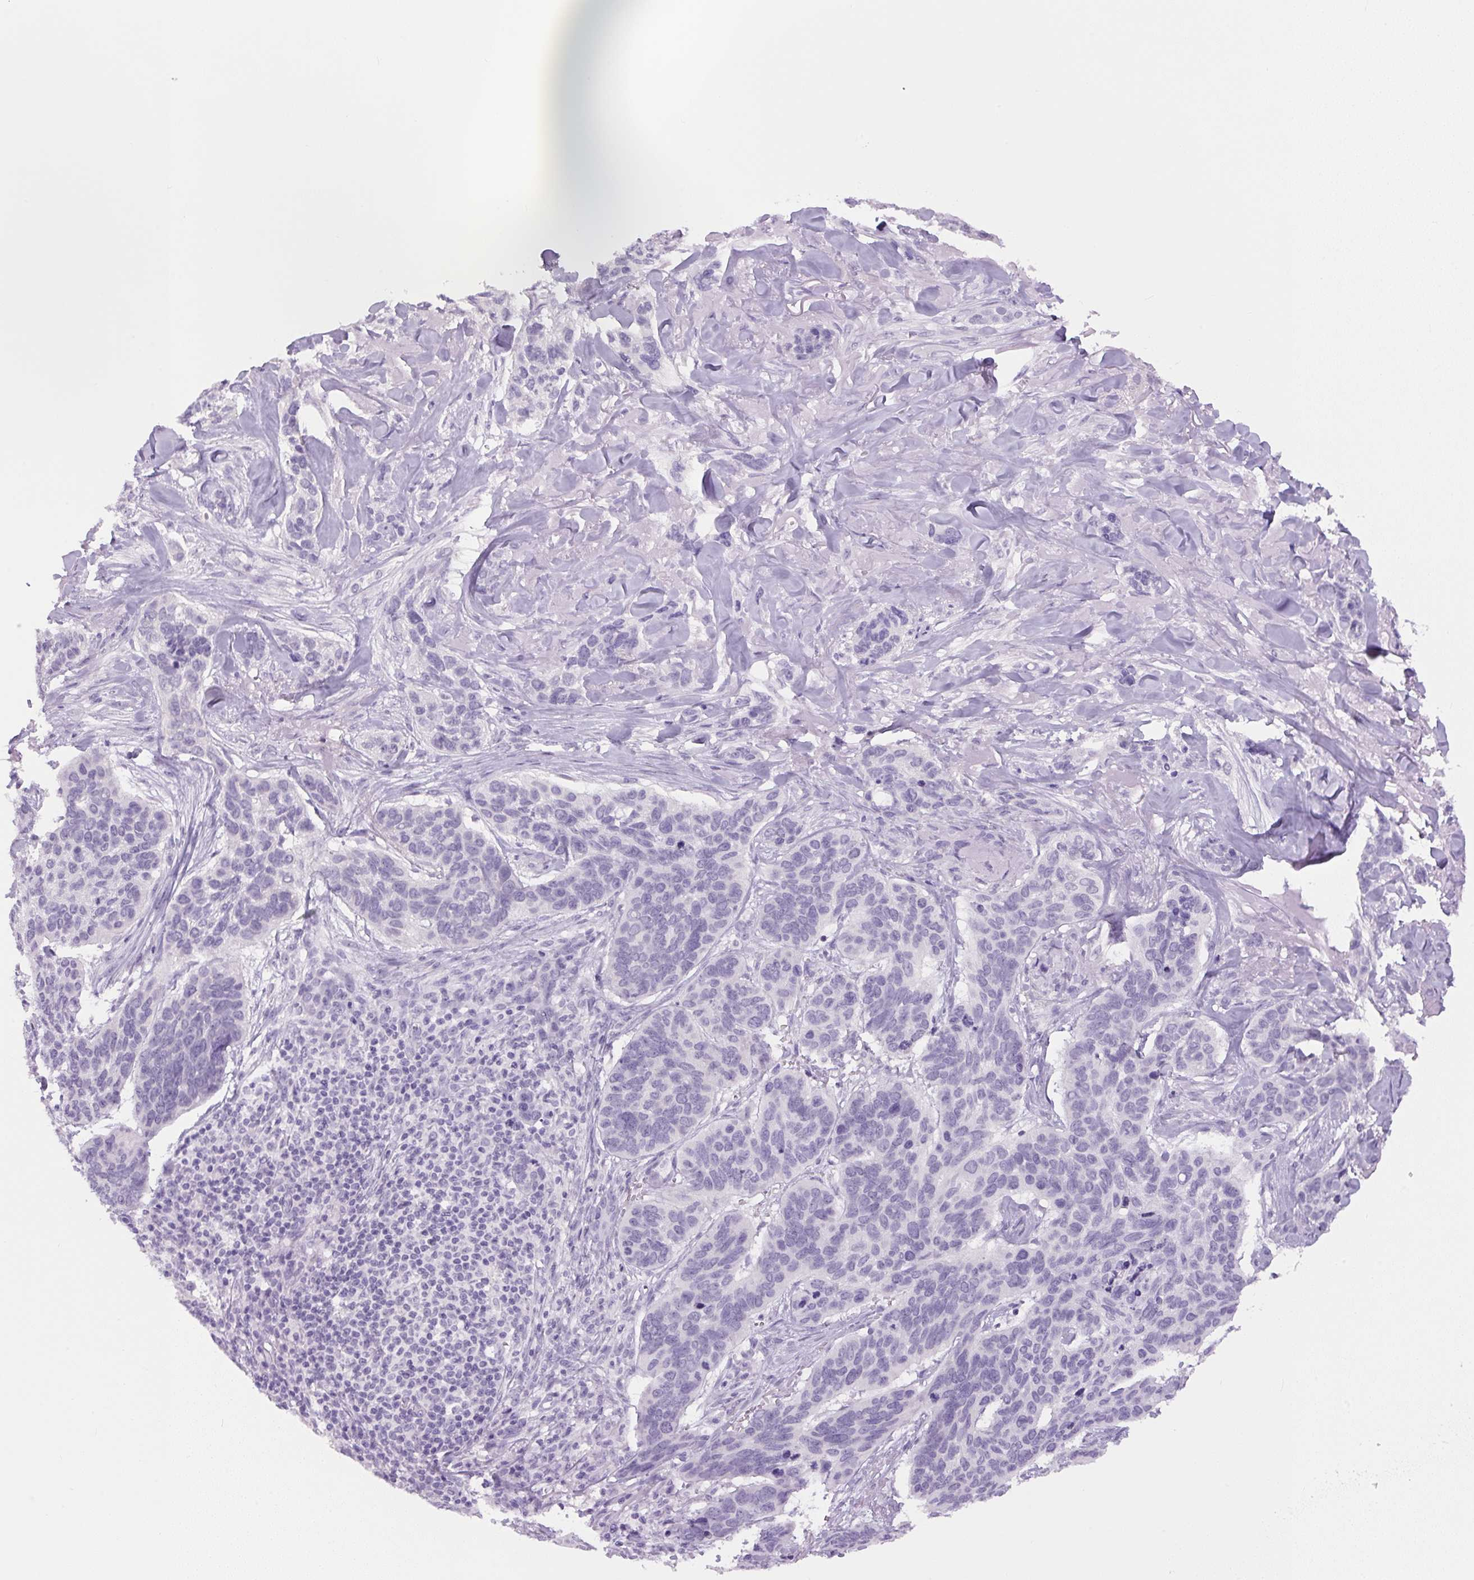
{"staining": {"intensity": "negative", "quantity": "none", "location": "none"}, "tissue": "skin cancer", "cell_type": "Tumor cells", "image_type": "cancer", "snomed": [{"axis": "morphology", "description": "Basal cell carcinoma"}, {"axis": "topography", "description": "Skin"}], "caption": "Immunohistochemistry (IHC) of human skin basal cell carcinoma reveals no expression in tumor cells.", "gene": "COL9A2", "patient": {"sex": "male", "age": 86}}